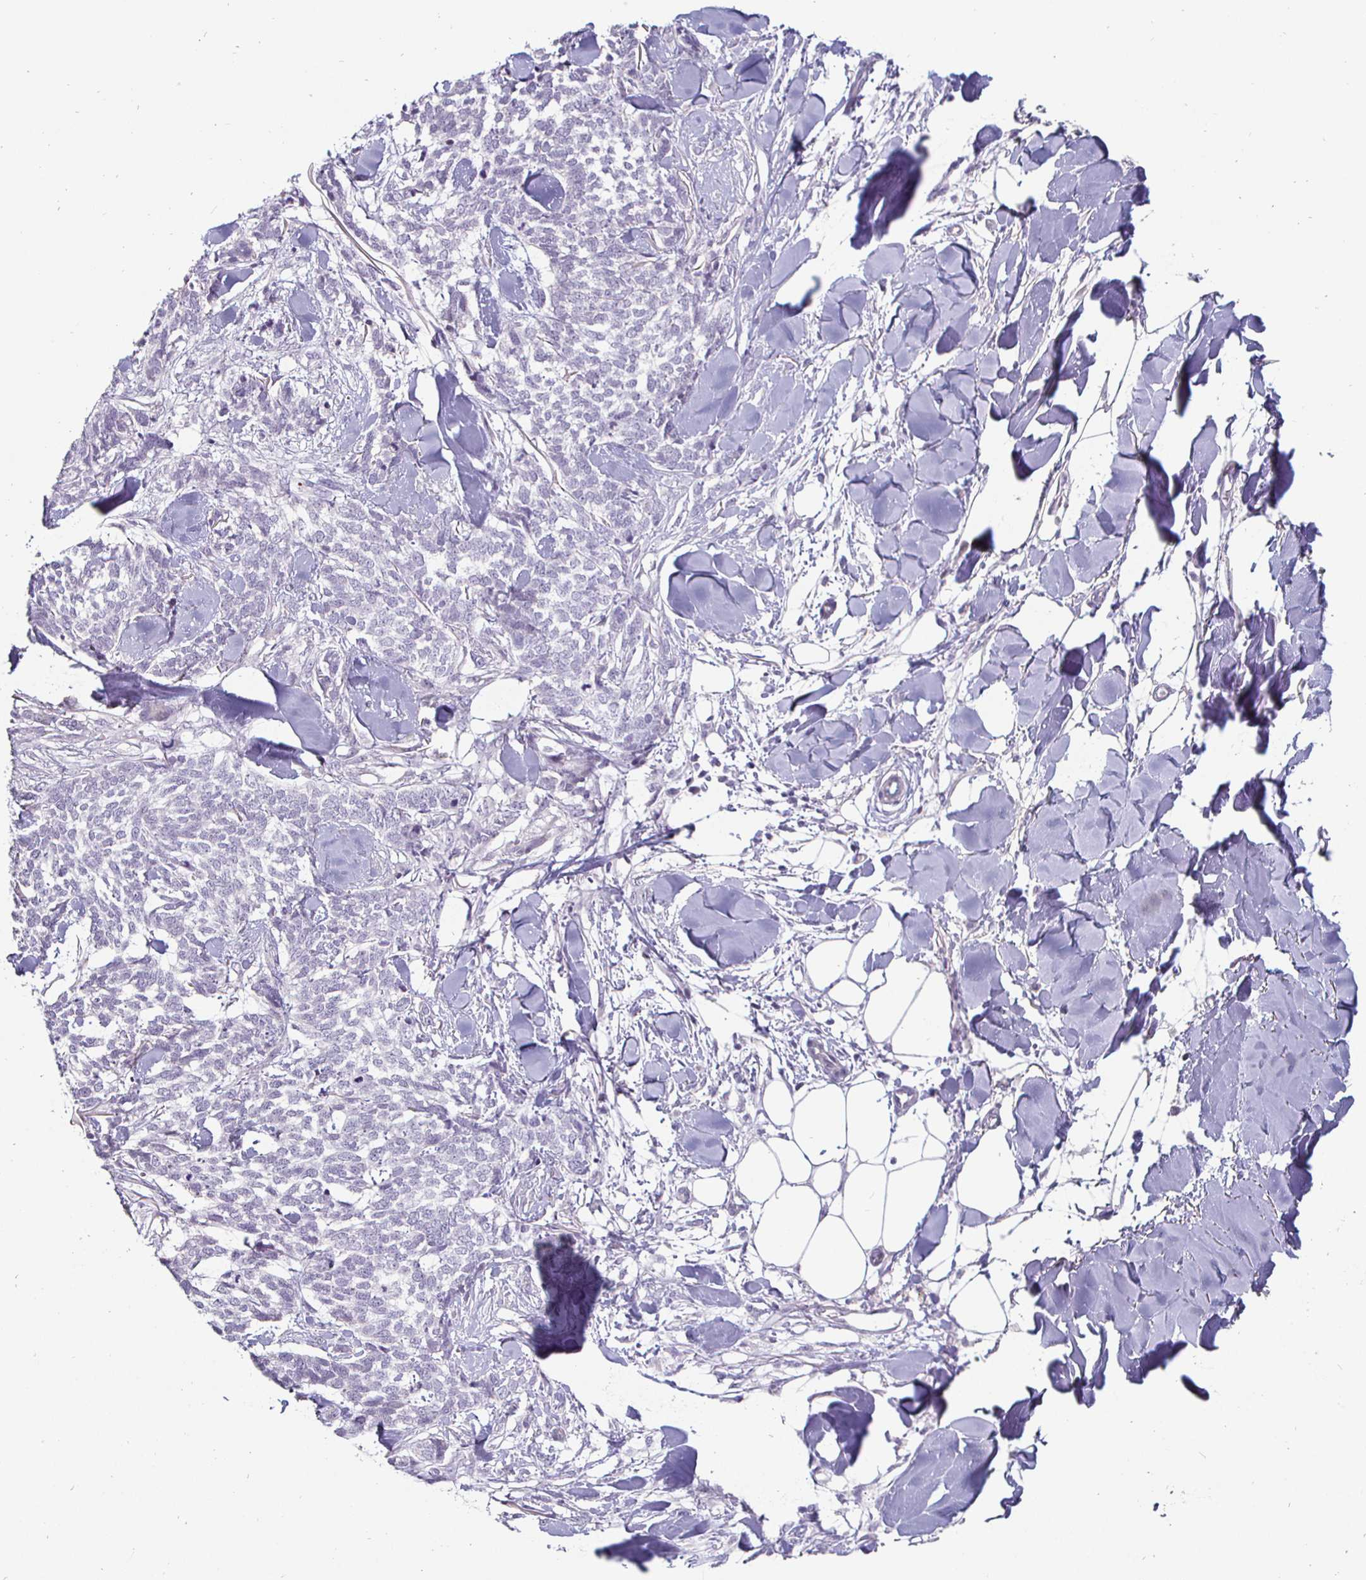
{"staining": {"intensity": "negative", "quantity": "none", "location": "none"}, "tissue": "skin cancer", "cell_type": "Tumor cells", "image_type": "cancer", "snomed": [{"axis": "morphology", "description": "Basal cell carcinoma"}, {"axis": "topography", "description": "Skin"}], "caption": "Micrograph shows no protein staining in tumor cells of skin basal cell carcinoma tissue.", "gene": "DMRTB1", "patient": {"sex": "female", "age": 59}}